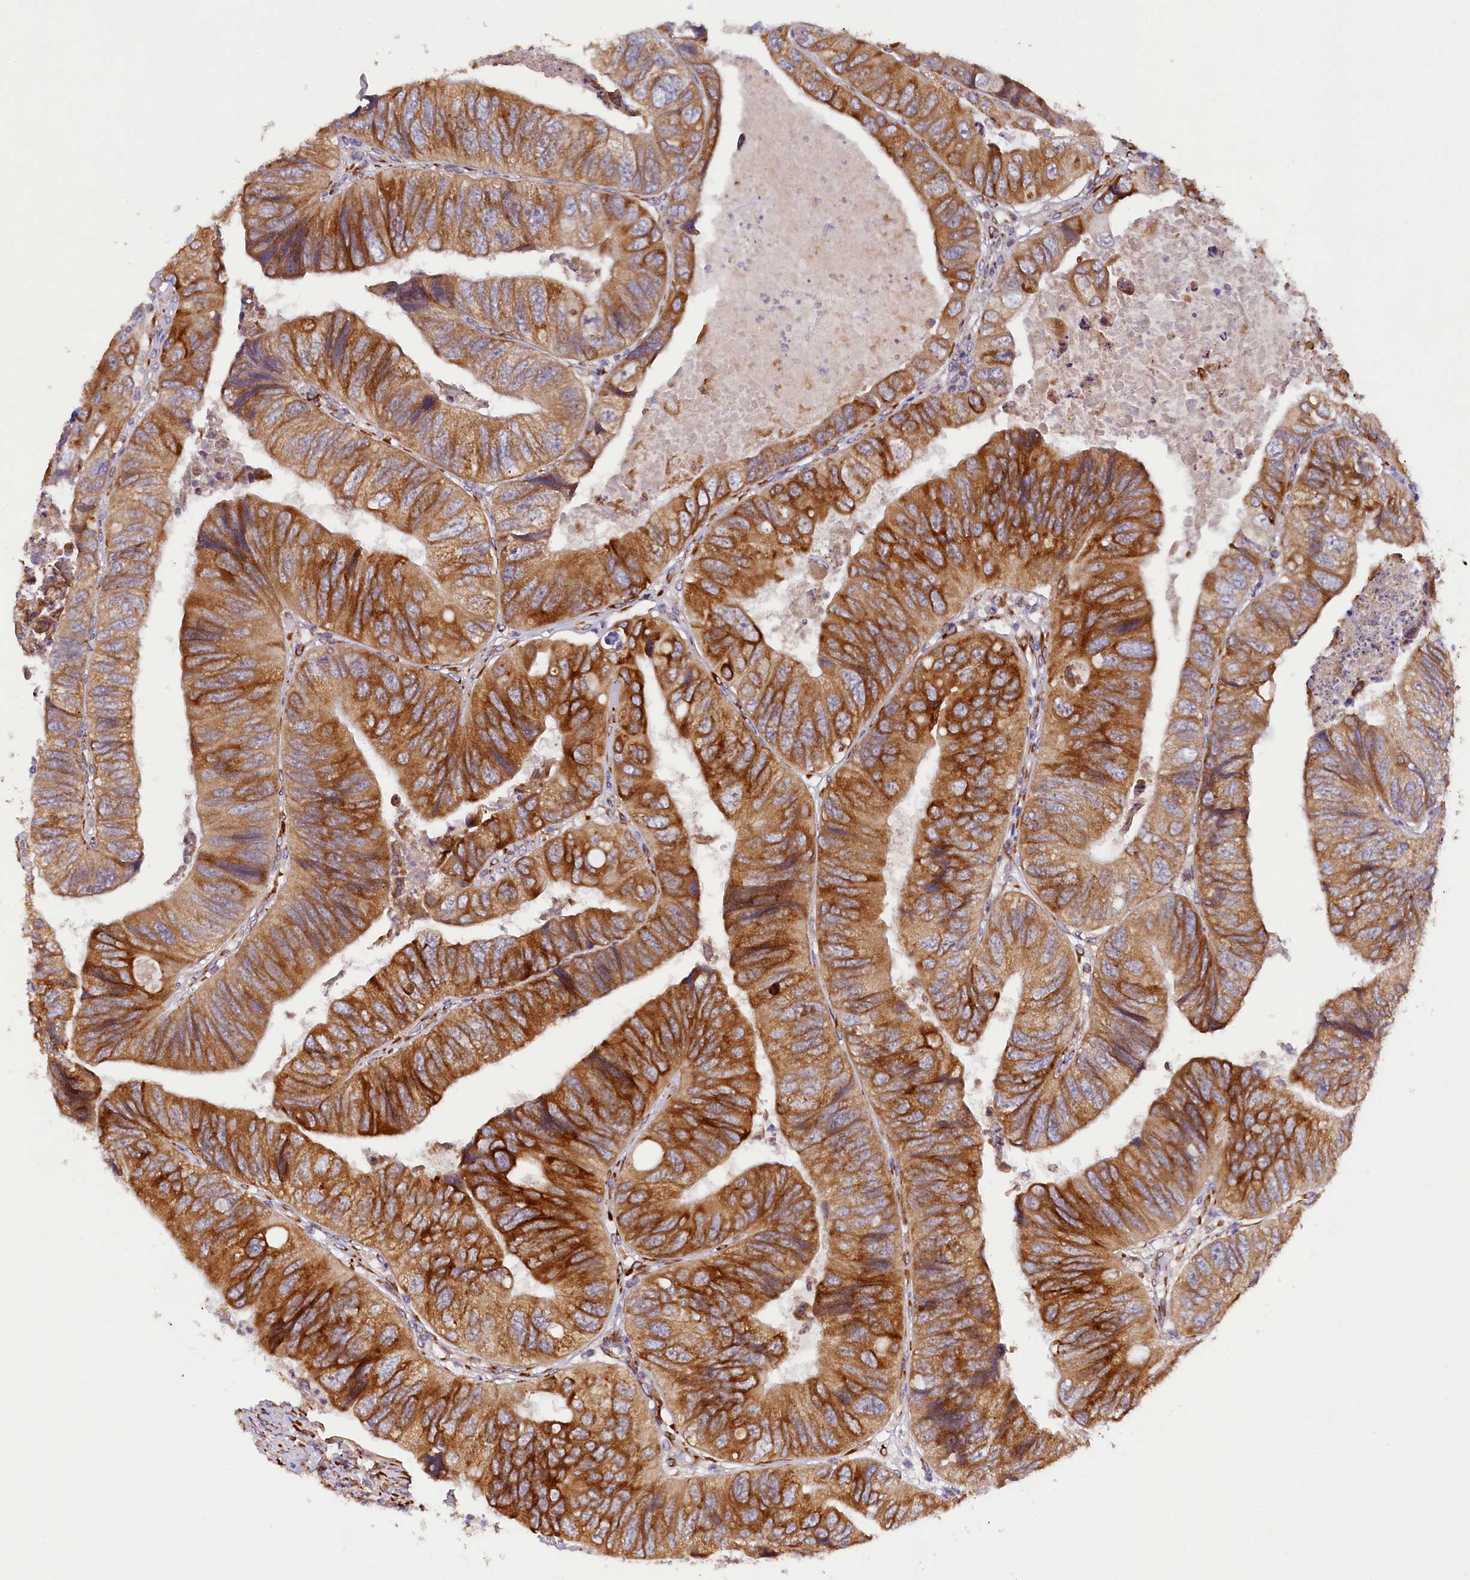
{"staining": {"intensity": "strong", "quantity": ">75%", "location": "cytoplasmic/membranous"}, "tissue": "colorectal cancer", "cell_type": "Tumor cells", "image_type": "cancer", "snomed": [{"axis": "morphology", "description": "Adenocarcinoma, NOS"}, {"axis": "topography", "description": "Rectum"}], "caption": "Protein staining of adenocarcinoma (colorectal) tissue exhibits strong cytoplasmic/membranous positivity in approximately >75% of tumor cells. Nuclei are stained in blue.", "gene": "SSC5D", "patient": {"sex": "male", "age": 63}}